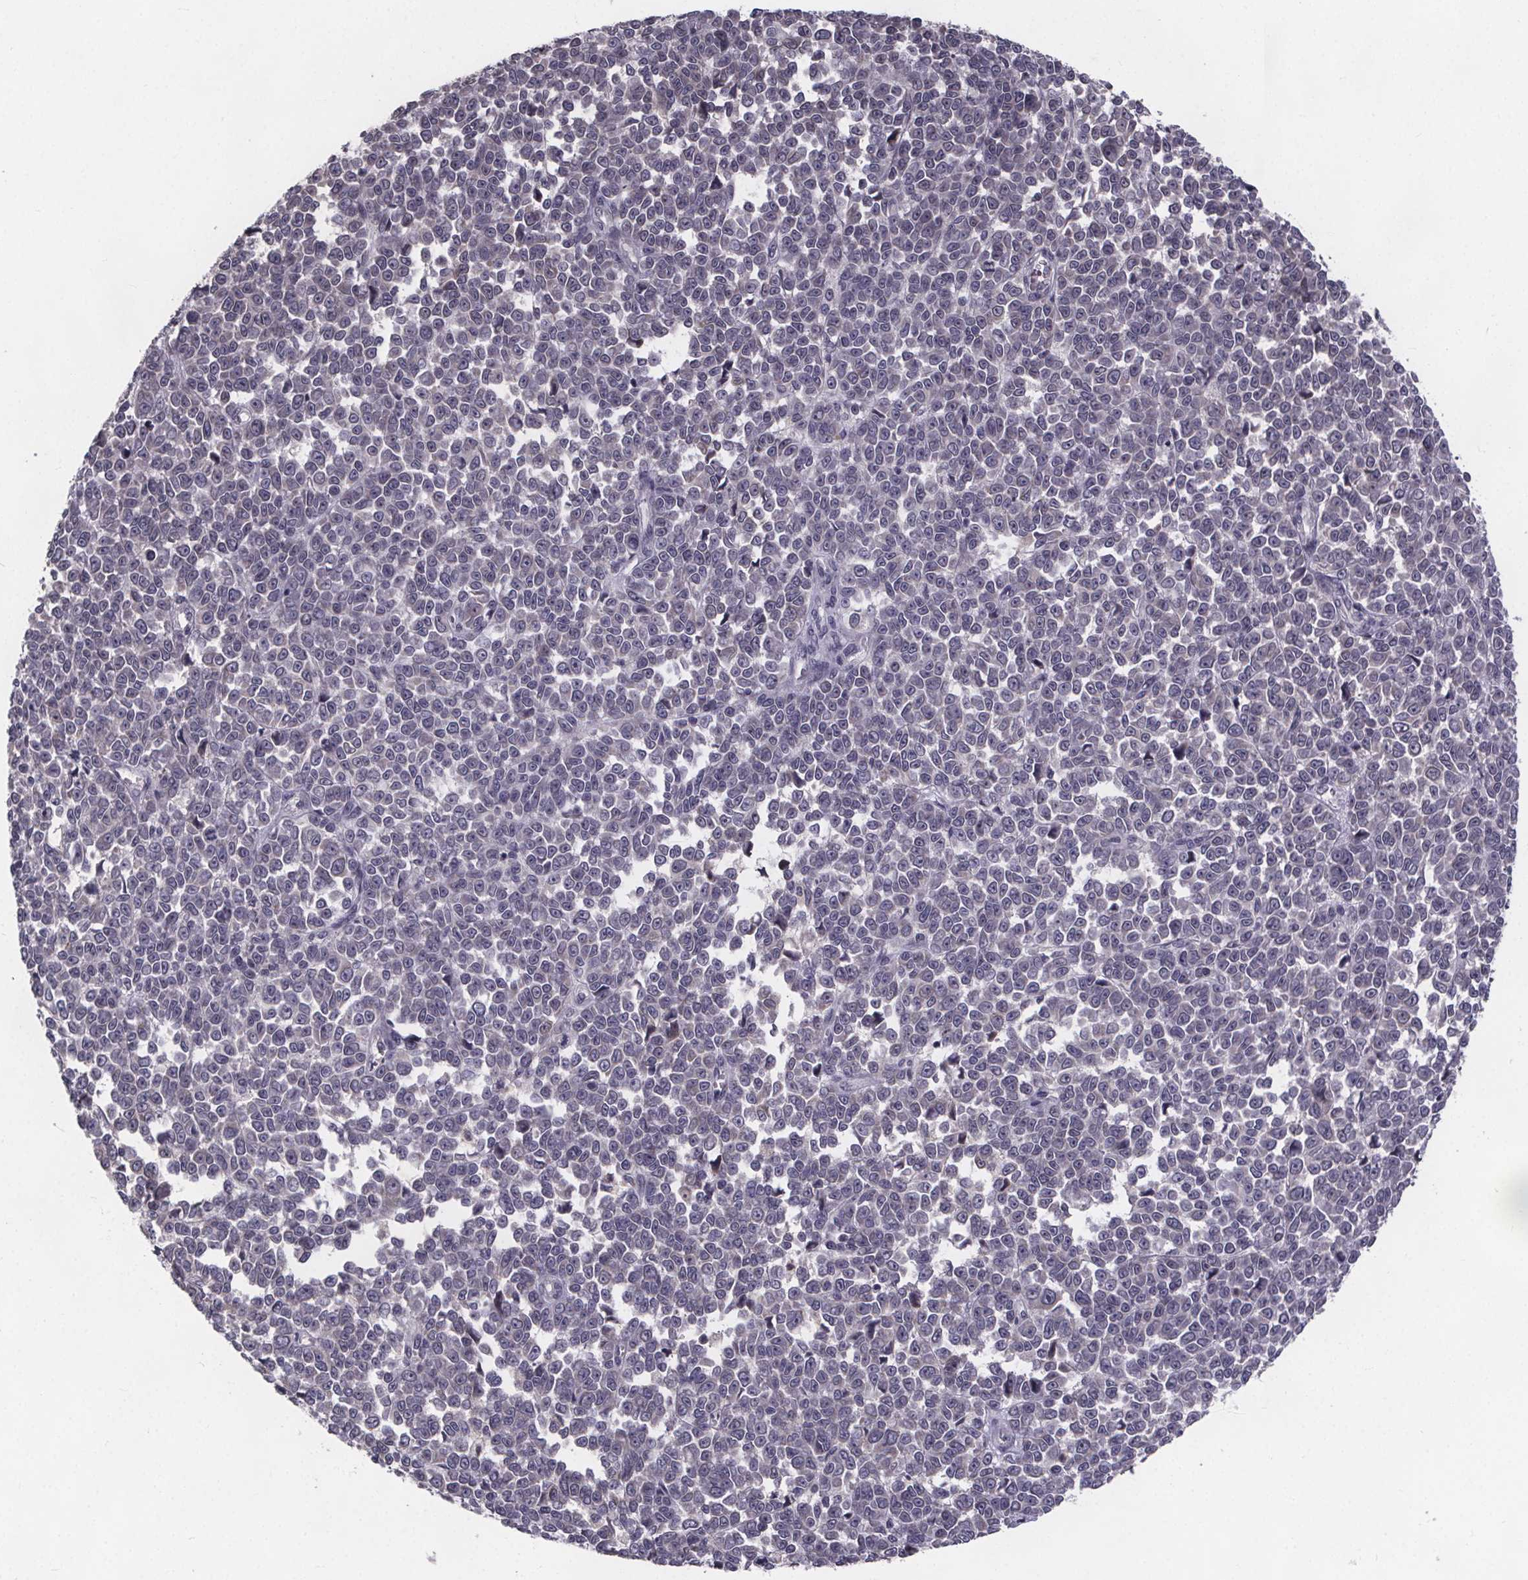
{"staining": {"intensity": "negative", "quantity": "none", "location": "none"}, "tissue": "melanoma", "cell_type": "Tumor cells", "image_type": "cancer", "snomed": [{"axis": "morphology", "description": "Malignant melanoma, NOS"}, {"axis": "topography", "description": "Skin"}], "caption": "Immunohistochemistry of human malignant melanoma displays no expression in tumor cells. (Immunohistochemistry, brightfield microscopy, high magnification).", "gene": "FAM181B", "patient": {"sex": "female", "age": 95}}